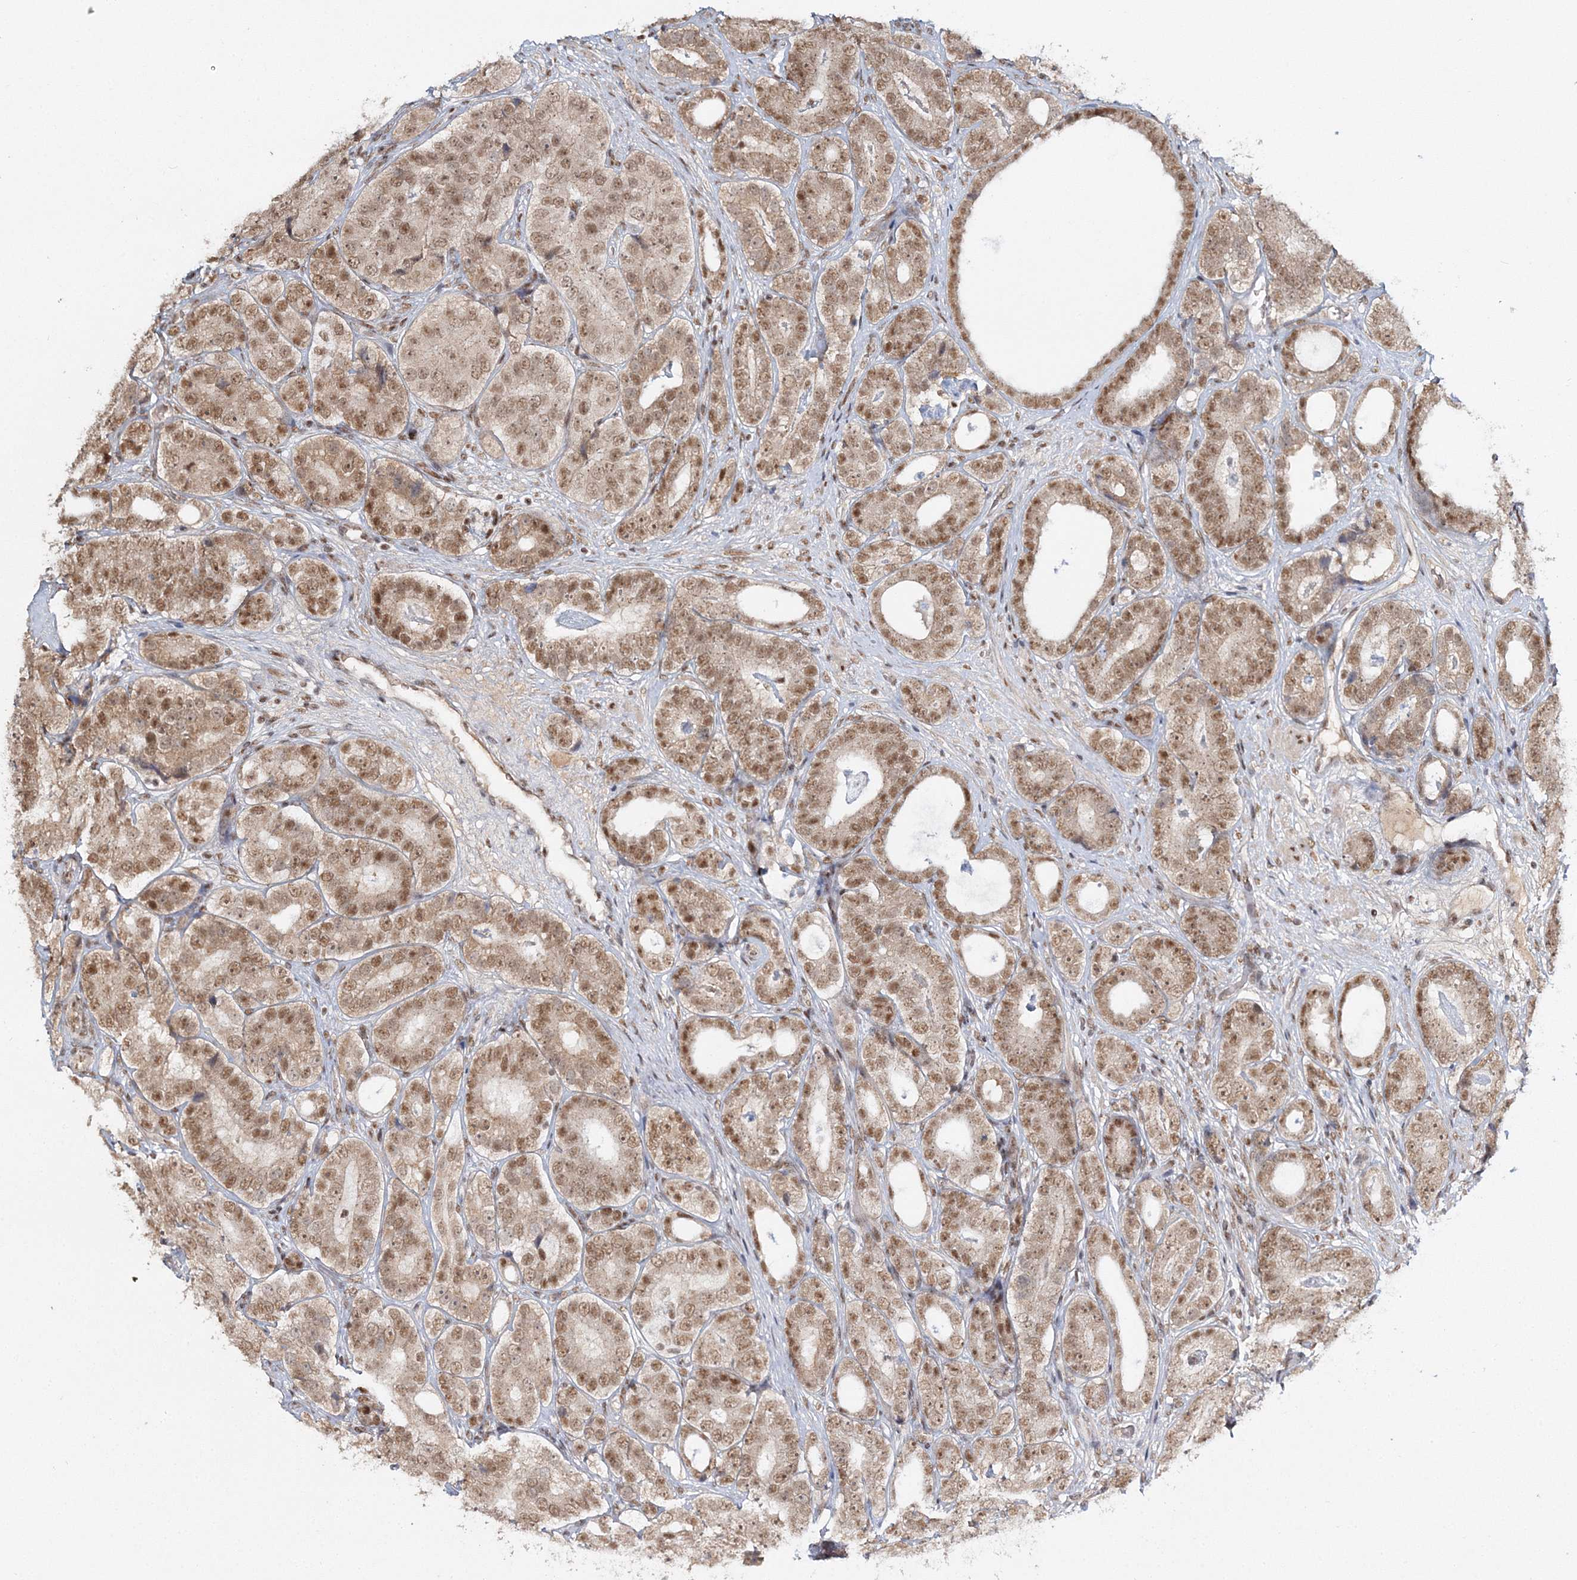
{"staining": {"intensity": "moderate", "quantity": ">75%", "location": "nuclear"}, "tissue": "prostate cancer", "cell_type": "Tumor cells", "image_type": "cancer", "snomed": [{"axis": "morphology", "description": "Adenocarcinoma, High grade"}, {"axis": "topography", "description": "Prostate"}], "caption": "Moderate nuclear expression is identified in approximately >75% of tumor cells in prostate adenocarcinoma (high-grade).", "gene": "QRICH1", "patient": {"sex": "male", "age": 56}}